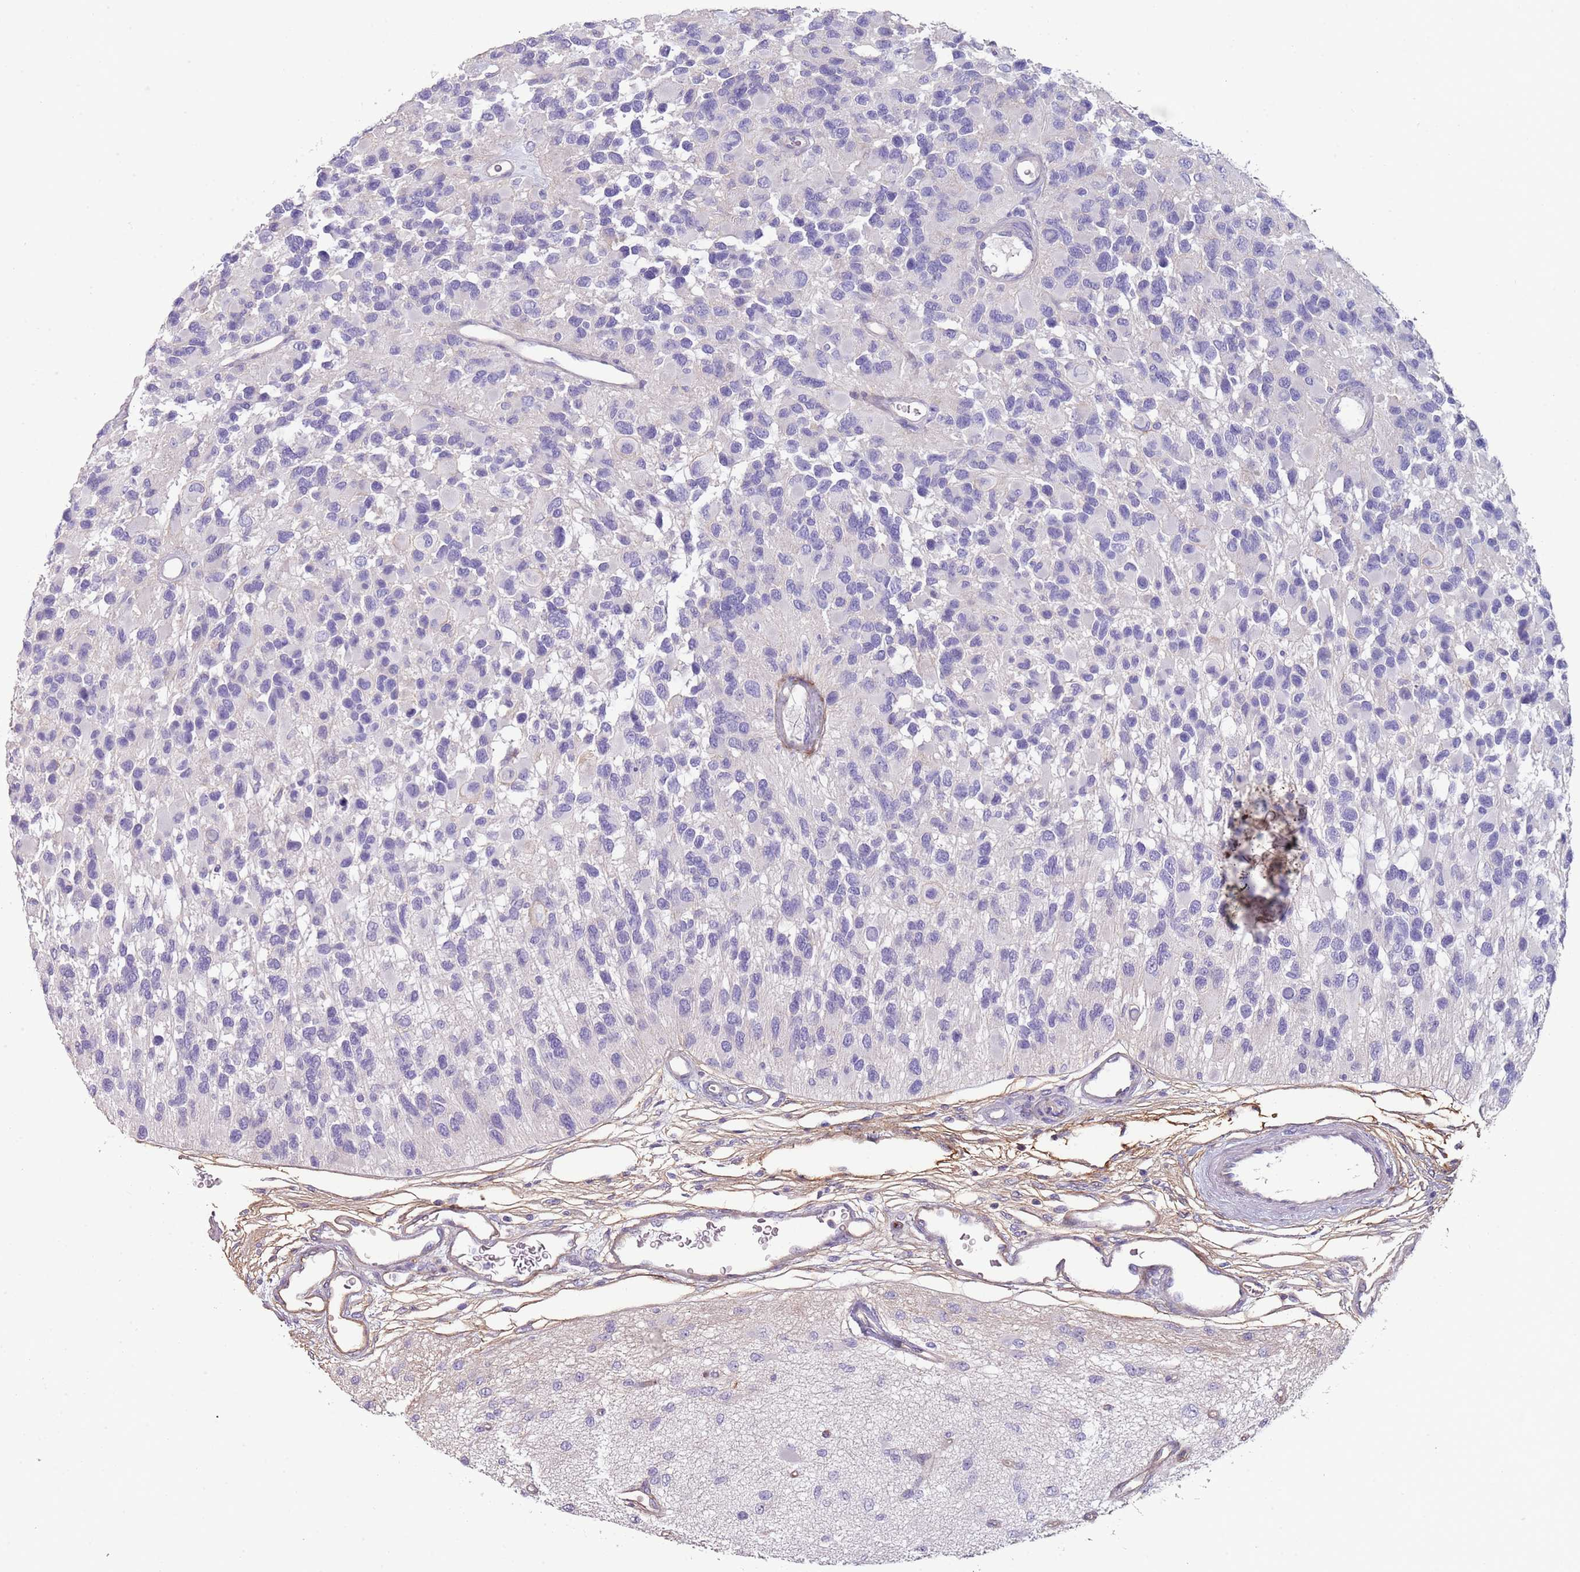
{"staining": {"intensity": "negative", "quantity": "none", "location": "none"}, "tissue": "glioma", "cell_type": "Tumor cells", "image_type": "cancer", "snomed": [{"axis": "morphology", "description": "Glioma, malignant, High grade"}, {"axis": "topography", "description": "Brain"}], "caption": "This is an immunohistochemistry (IHC) photomicrograph of human glioma. There is no staining in tumor cells.", "gene": "NBPF3", "patient": {"sex": "male", "age": 77}}